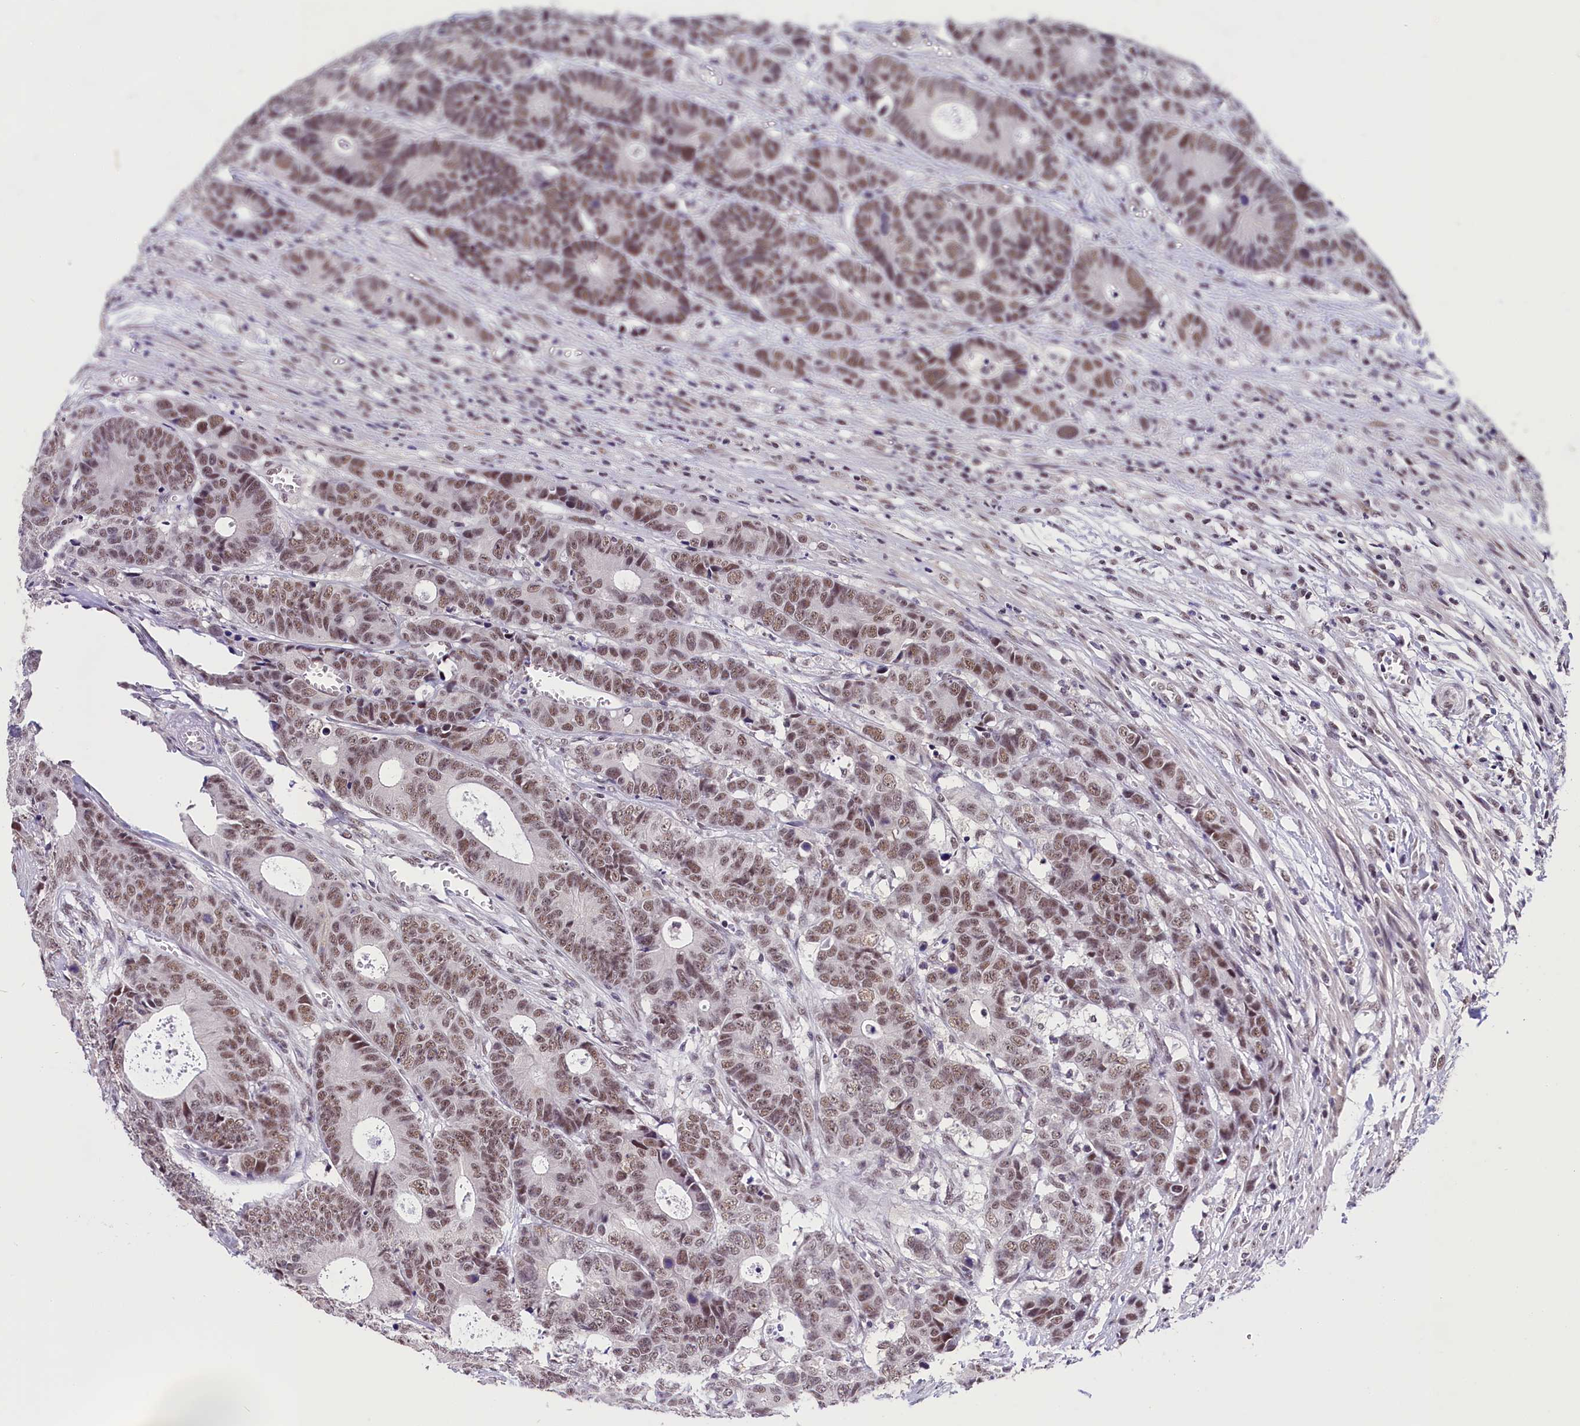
{"staining": {"intensity": "moderate", "quantity": ">75%", "location": "nuclear"}, "tissue": "colorectal cancer", "cell_type": "Tumor cells", "image_type": "cancer", "snomed": [{"axis": "morphology", "description": "Adenocarcinoma, NOS"}, {"axis": "topography", "description": "Colon"}], "caption": "Colorectal cancer (adenocarcinoma) stained for a protein exhibits moderate nuclear positivity in tumor cells. (brown staining indicates protein expression, while blue staining denotes nuclei).", "gene": "ZC3H4", "patient": {"sex": "female", "age": 57}}